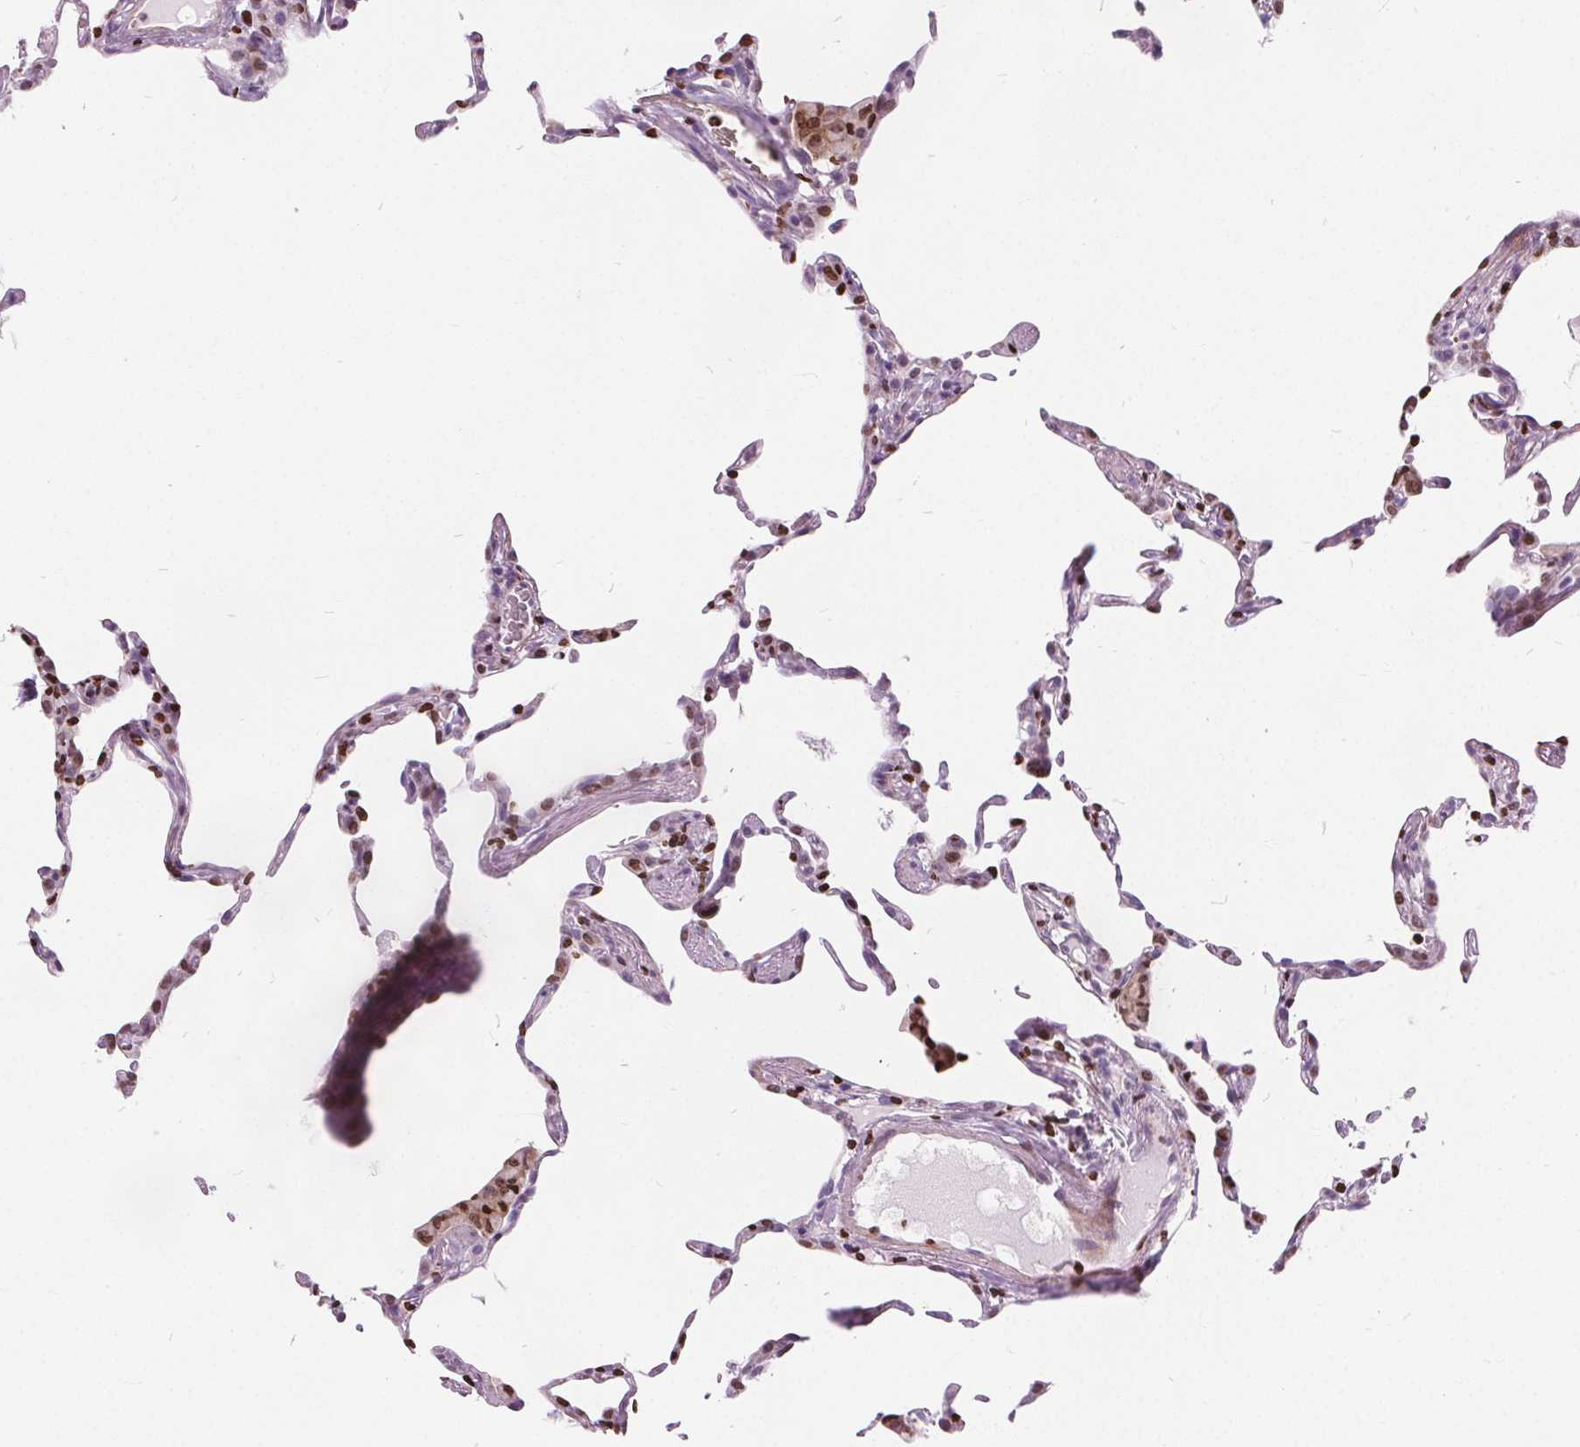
{"staining": {"intensity": "moderate", "quantity": "<25%", "location": "cytoplasmic/membranous,nuclear"}, "tissue": "lung", "cell_type": "Alveolar cells", "image_type": "normal", "snomed": [{"axis": "morphology", "description": "Normal tissue, NOS"}, {"axis": "topography", "description": "Lung"}], "caption": "Lung stained for a protein (brown) demonstrates moderate cytoplasmic/membranous,nuclear positive expression in about <25% of alveolar cells.", "gene": "ISLR2", "patient": {"sex": "female", "age": 57}}